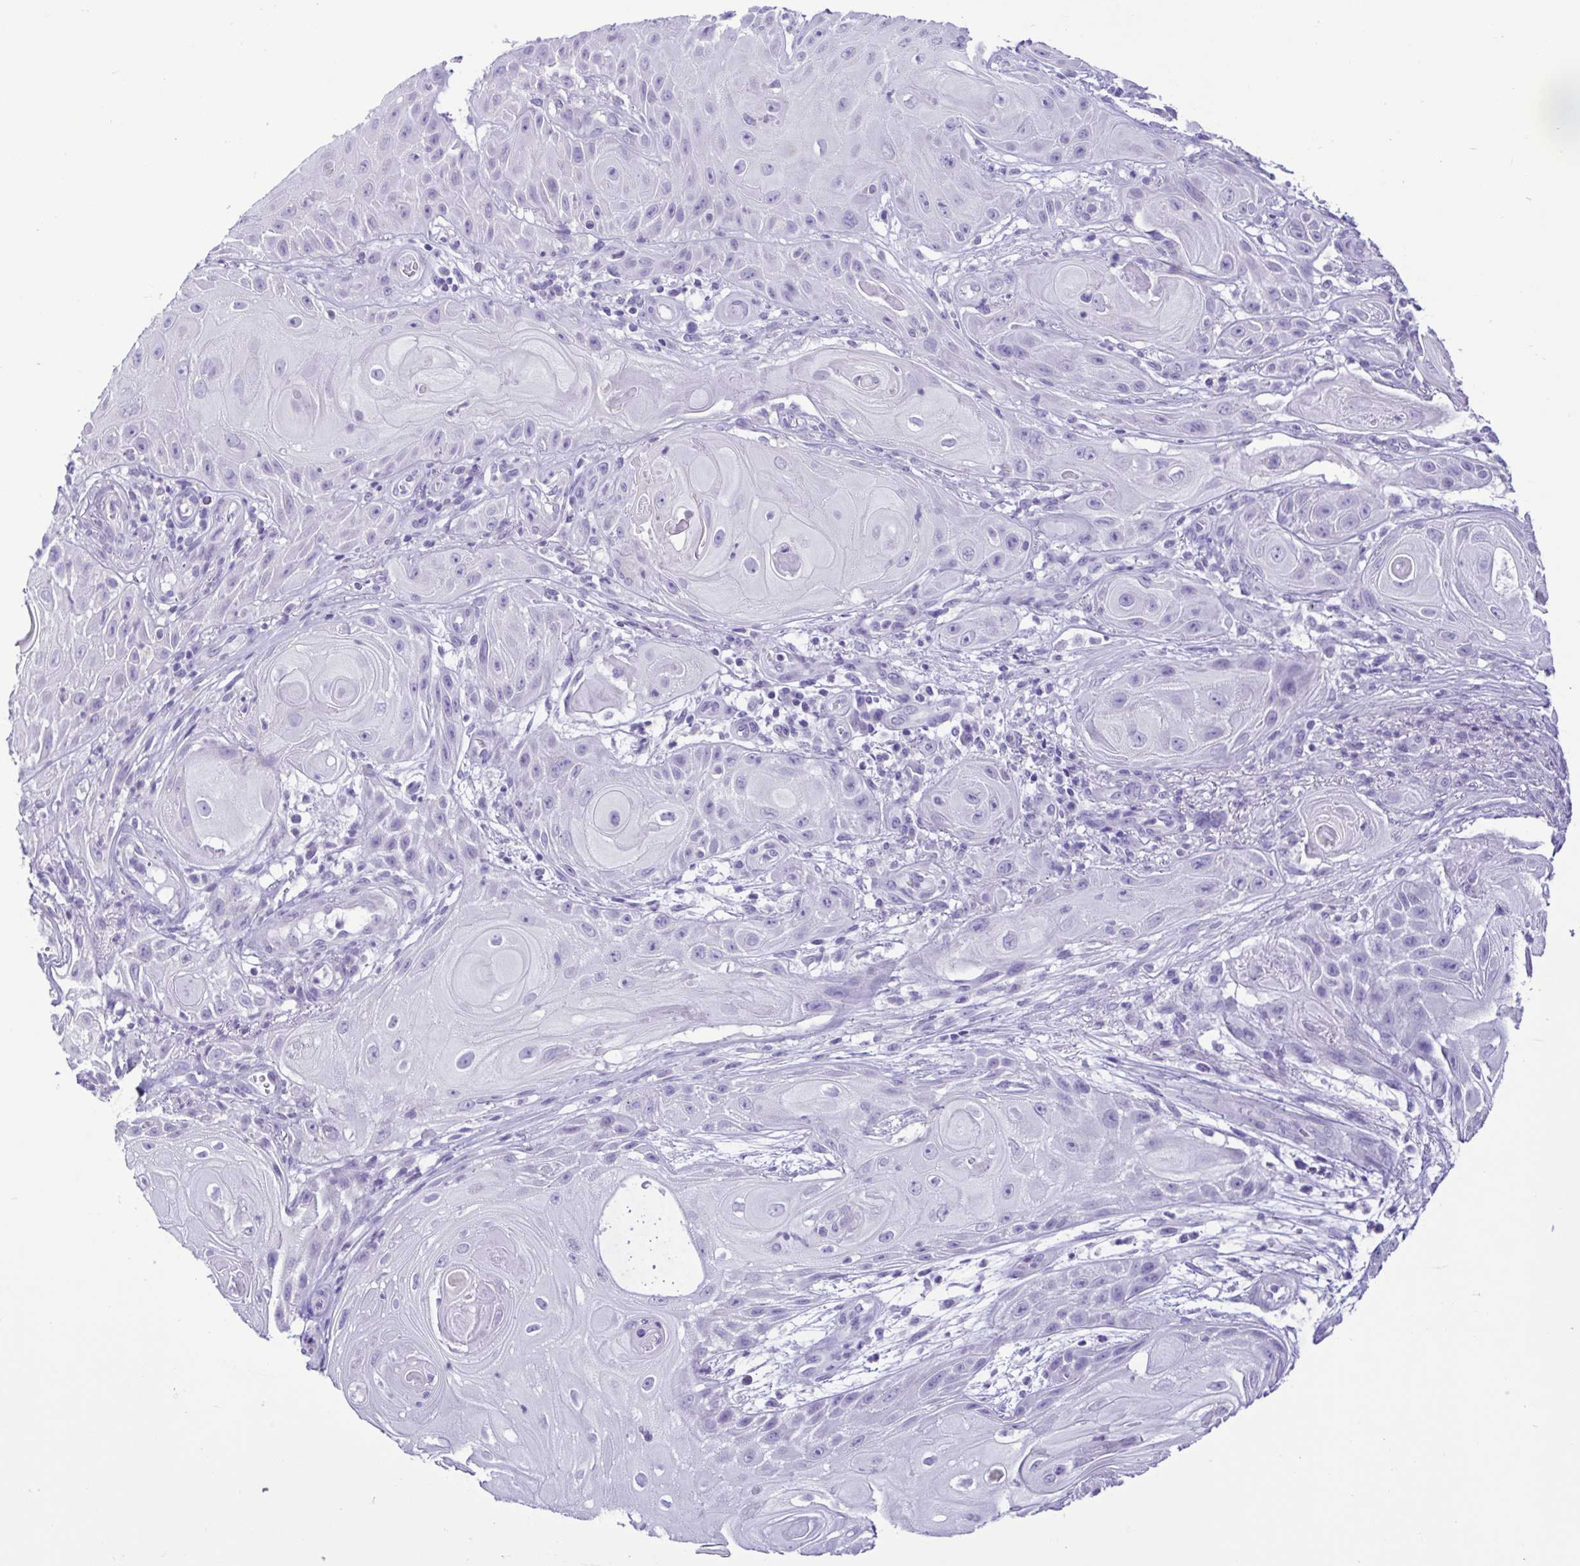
{"staining": {"intensity": "negative", "quantity": "none", "location": "none"}, "tissue": "skin cancer", "cell_type": "Tumor cells", "image_type": "cancer", "snomed": [{"axis": "morphology", "description": "Squamous cell carcinoma, NOS"}, {"axis": "topography", "description": "Skin"}], "caption": "High power microscopy histopathology image of an IHC image of skin squamous cell carcinoma, revealing no significant expression in tumor cells.", "gene": "CBY2", "patient": {"sex": "male", "age": 62}}